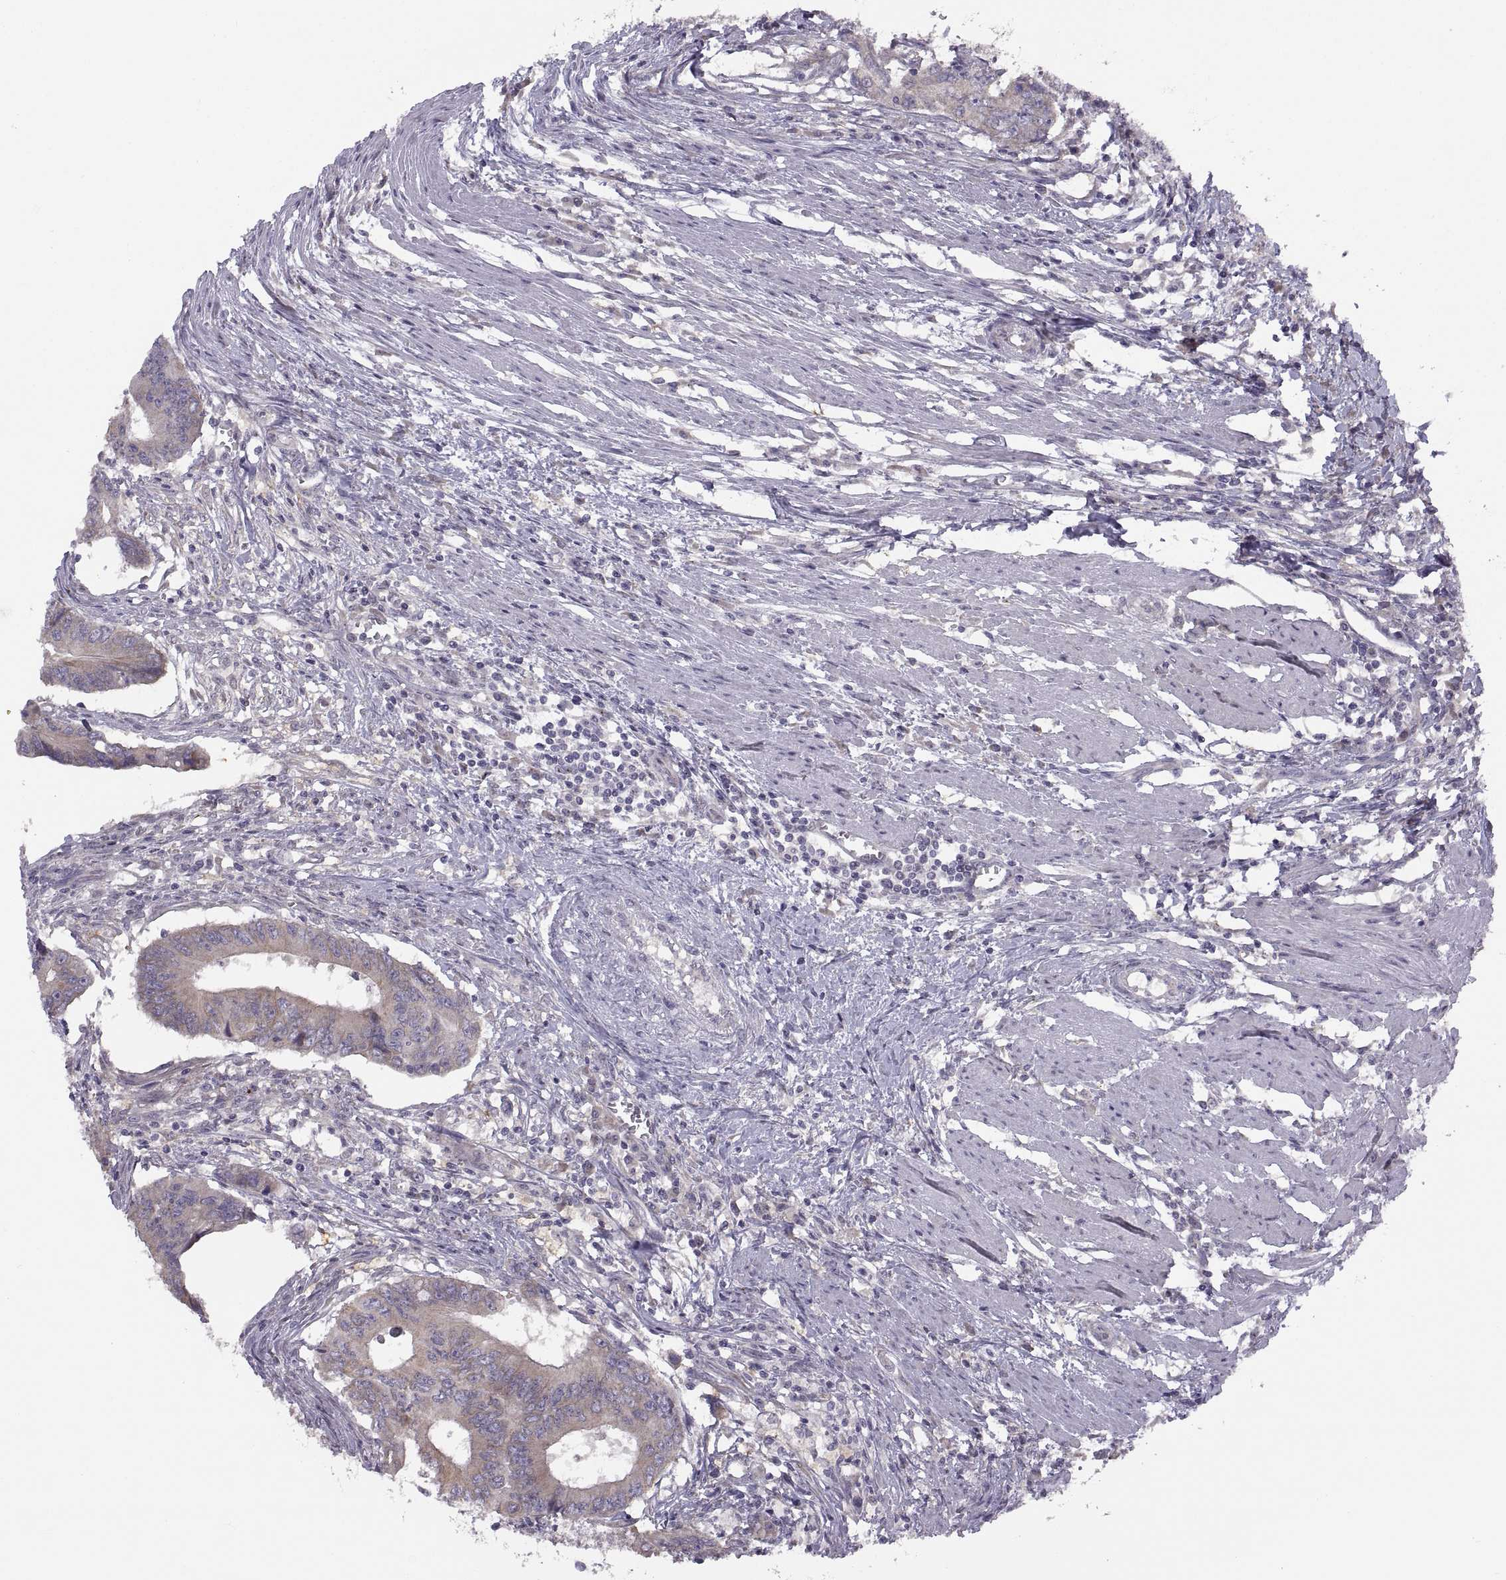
{"staining": {"intensity": "weak", "quantity": "25%-75%", "location": "cytoplasmic/membranous"}, "tissue": "colorectal cancer", "cell_type": "Tumor cells", "image_type": "cancer", "snomed": [{"axis": "morphology", "description": "Adenocarcinoma, NOS"}, {"axis": "topography", "description": "Colon"}], "caption": "Immunohistochemistry of colorectal adenocarcinoma exhibits low levels of weak cytoplasmic/membranous positivity in about 25%-75% of tumor cells. The protein is stained brown, and the nuclei are stained in blue (DAB IHC with brightfield microscopy, high magnification).", "gene": "ACSBG2", "patient": {"sex": "male", "age": 53}}